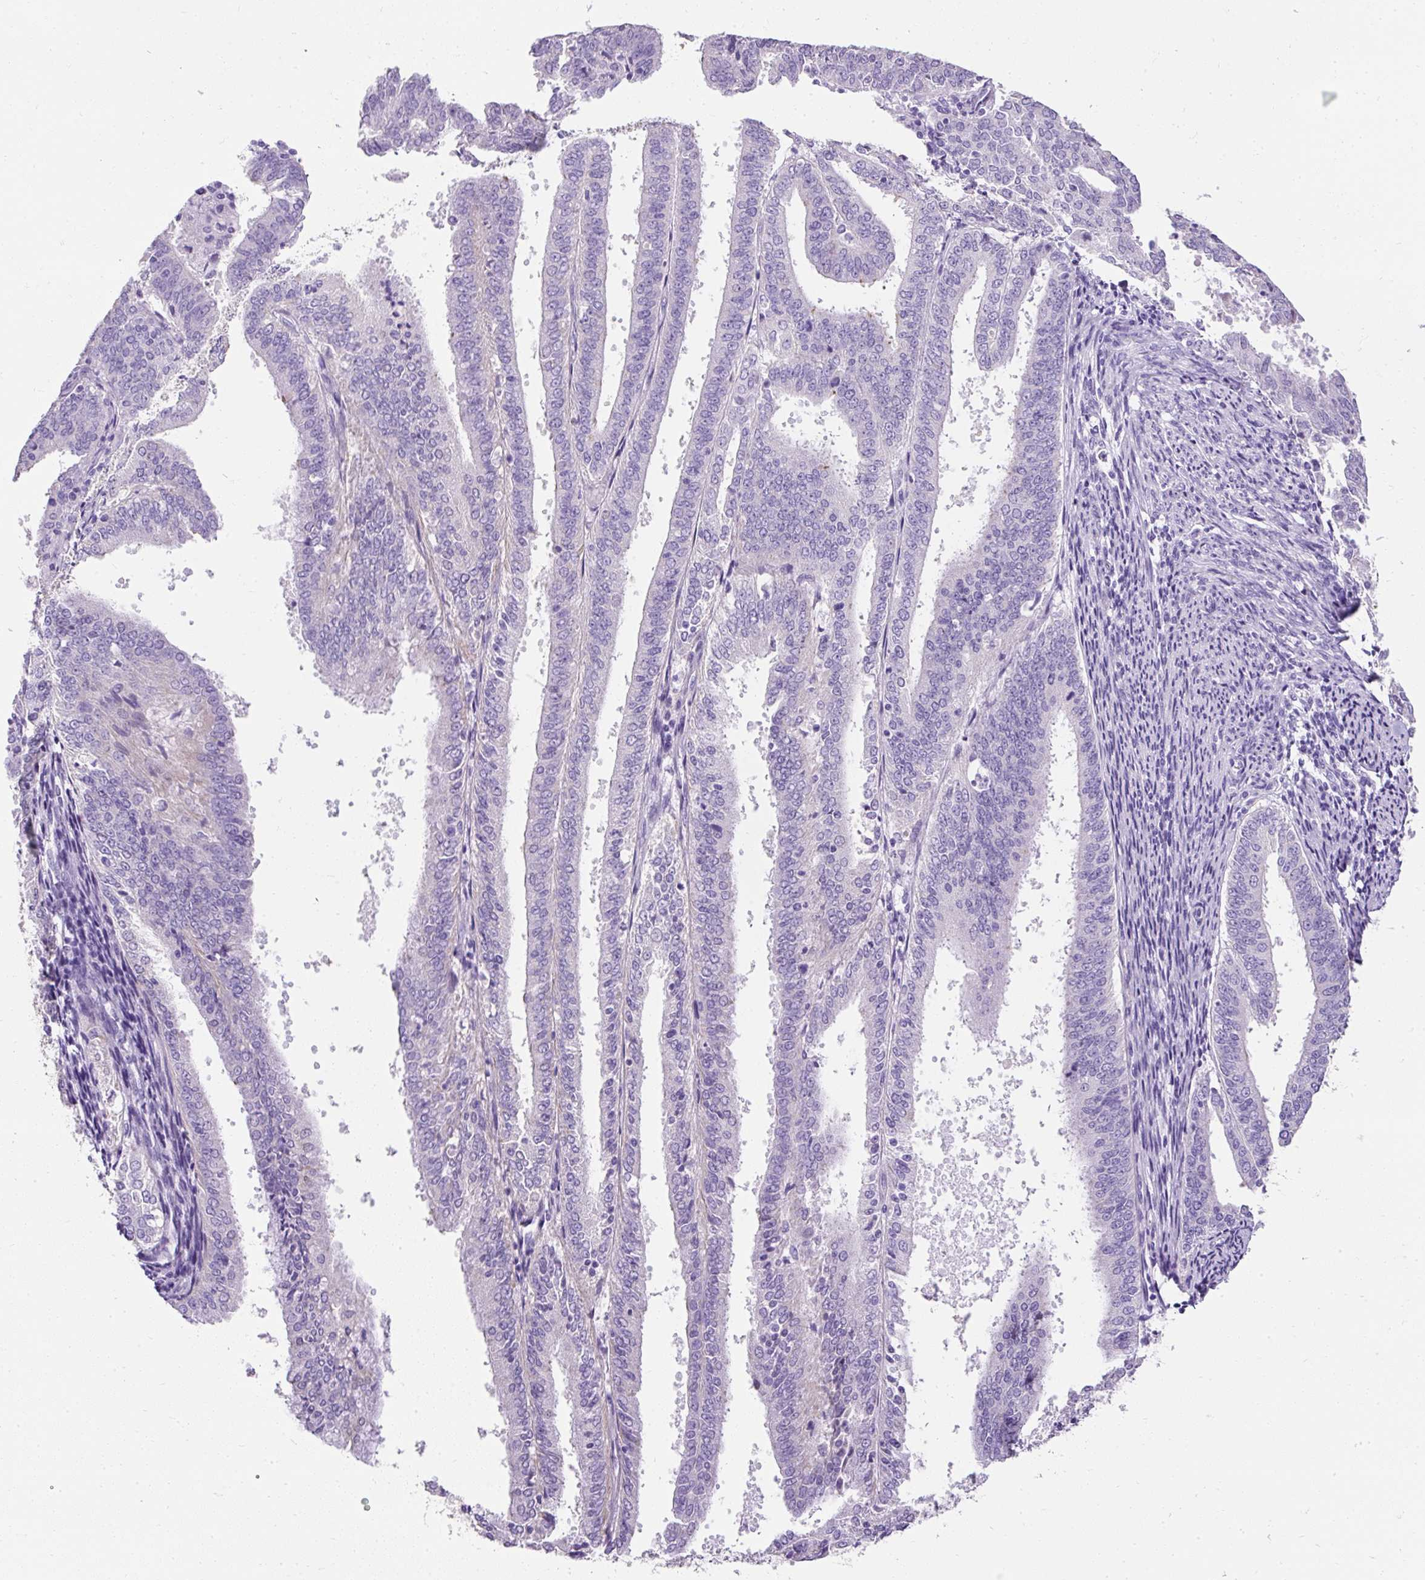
{"staining": {"intensity": "negative", "quantity": "none", "location": "none"}, "tissue": "endometrial cancer", "cell_type": "Tumor cells", "image_type": "cancer", "snomed": [{"axis": "morphology", "description": "Adenocarcinoma, NOS"}, {"axis": "topography", "description": "Endometrium"}], "caption": "Endometrial cancer (adenocarcinoma) was stained to show a protein in brown. There is no significant expression in tumor cells. (DAB immunohistochemistry, high magnification).", "gene": "C2CD4C", "patient": {"sex": "female", "age": 63}}